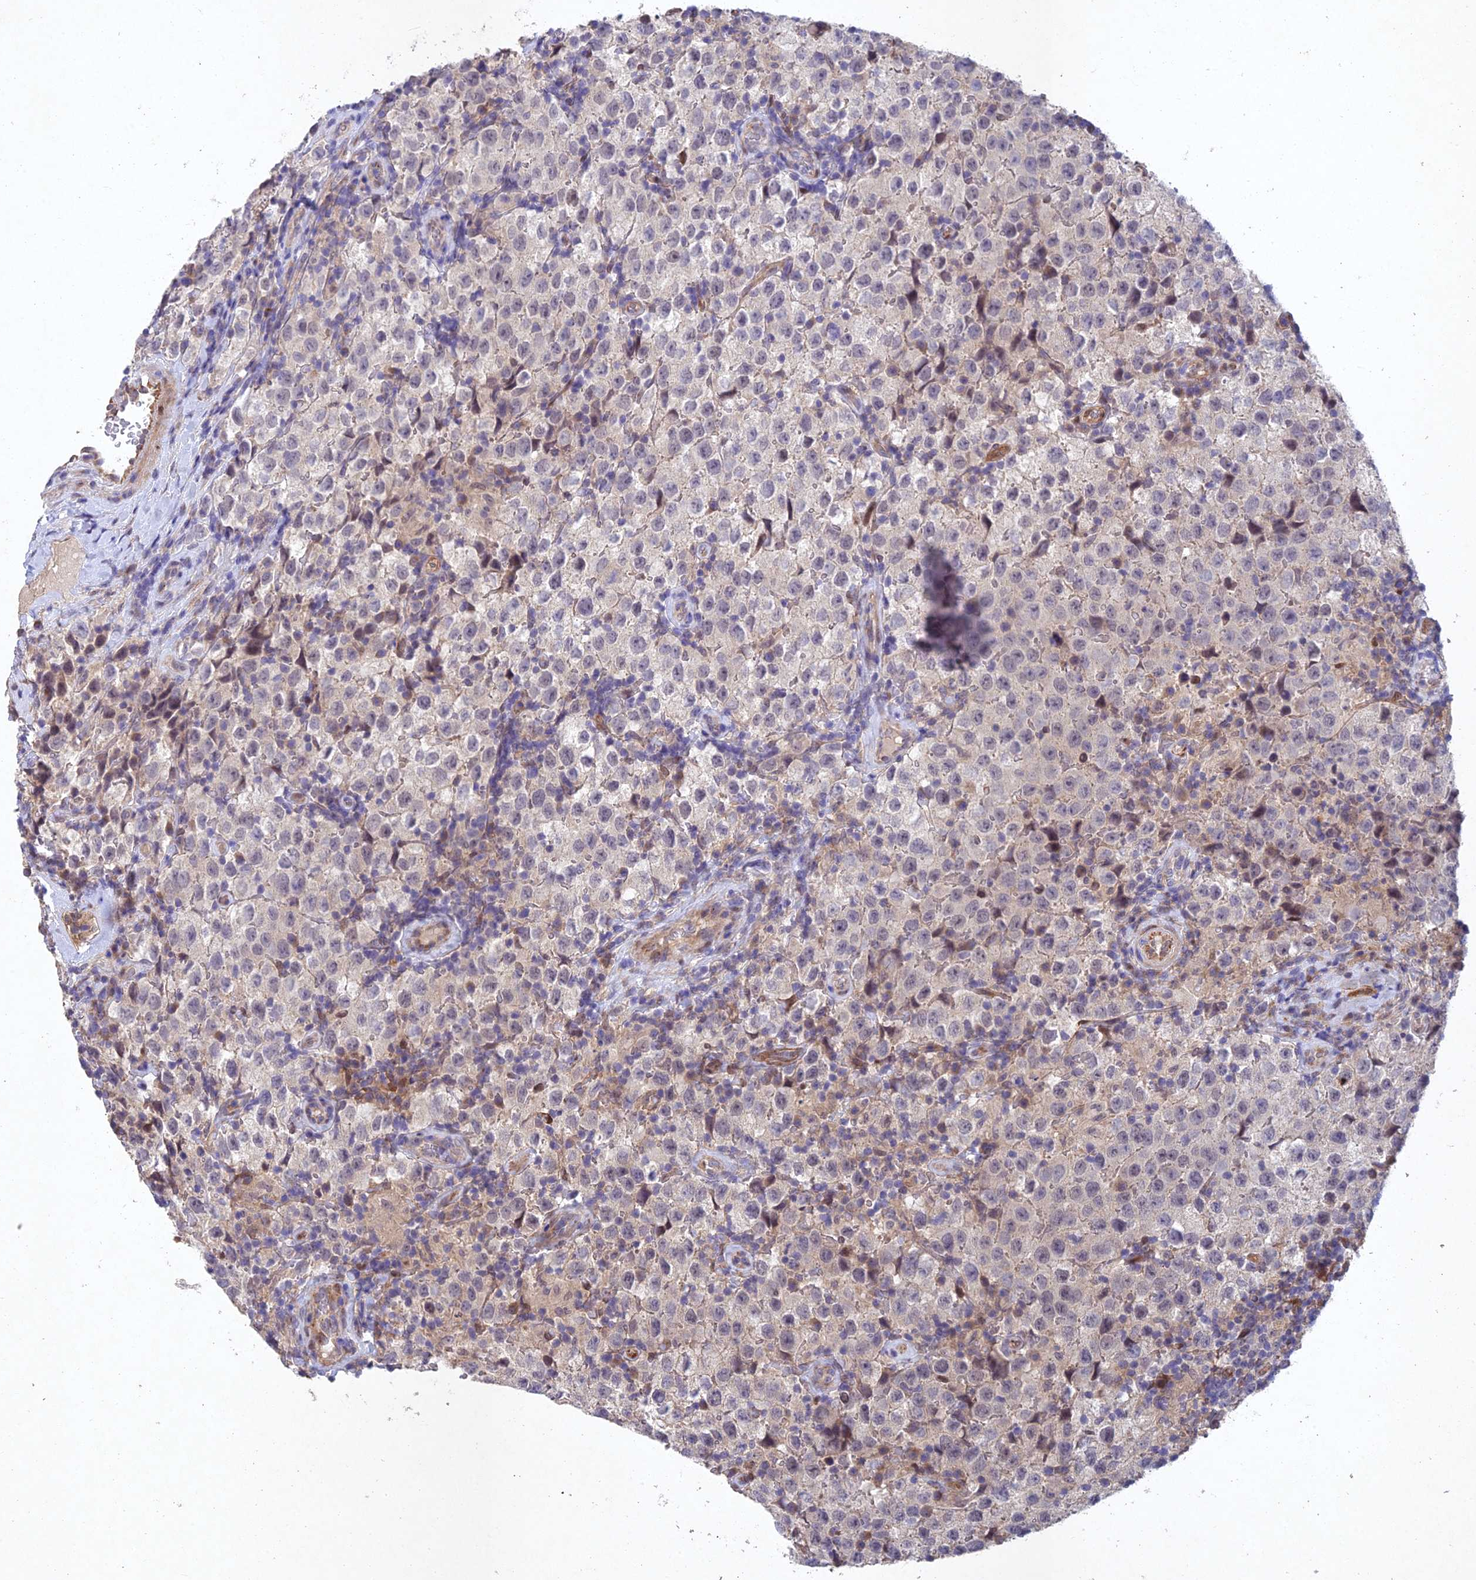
{"staining": {"intensity": "negative", "quantity": "none", "location": "none"}, "tissue": "testis cancer", "cell_type": "Tumor cells", "image_type": "cancer", "snomed": [{"axis": "morphology", "description": "Seminoma, NOS"}, {"axis": "morphology", "description": "Carcinoma, Embryonal, NOS"}, {"axis": "topography", "description": "Testis"}], "caption": "High magnification brightfield microscopy of testis embryonal carcinoma stained with DAB (3,3'-diaminobenzidine) (brown) and counterstained with hematoxylin (blue): tumor cells show no significant expression.", "gene": "NSMCE1", "patient": {"sex": "male", "age": 41}}